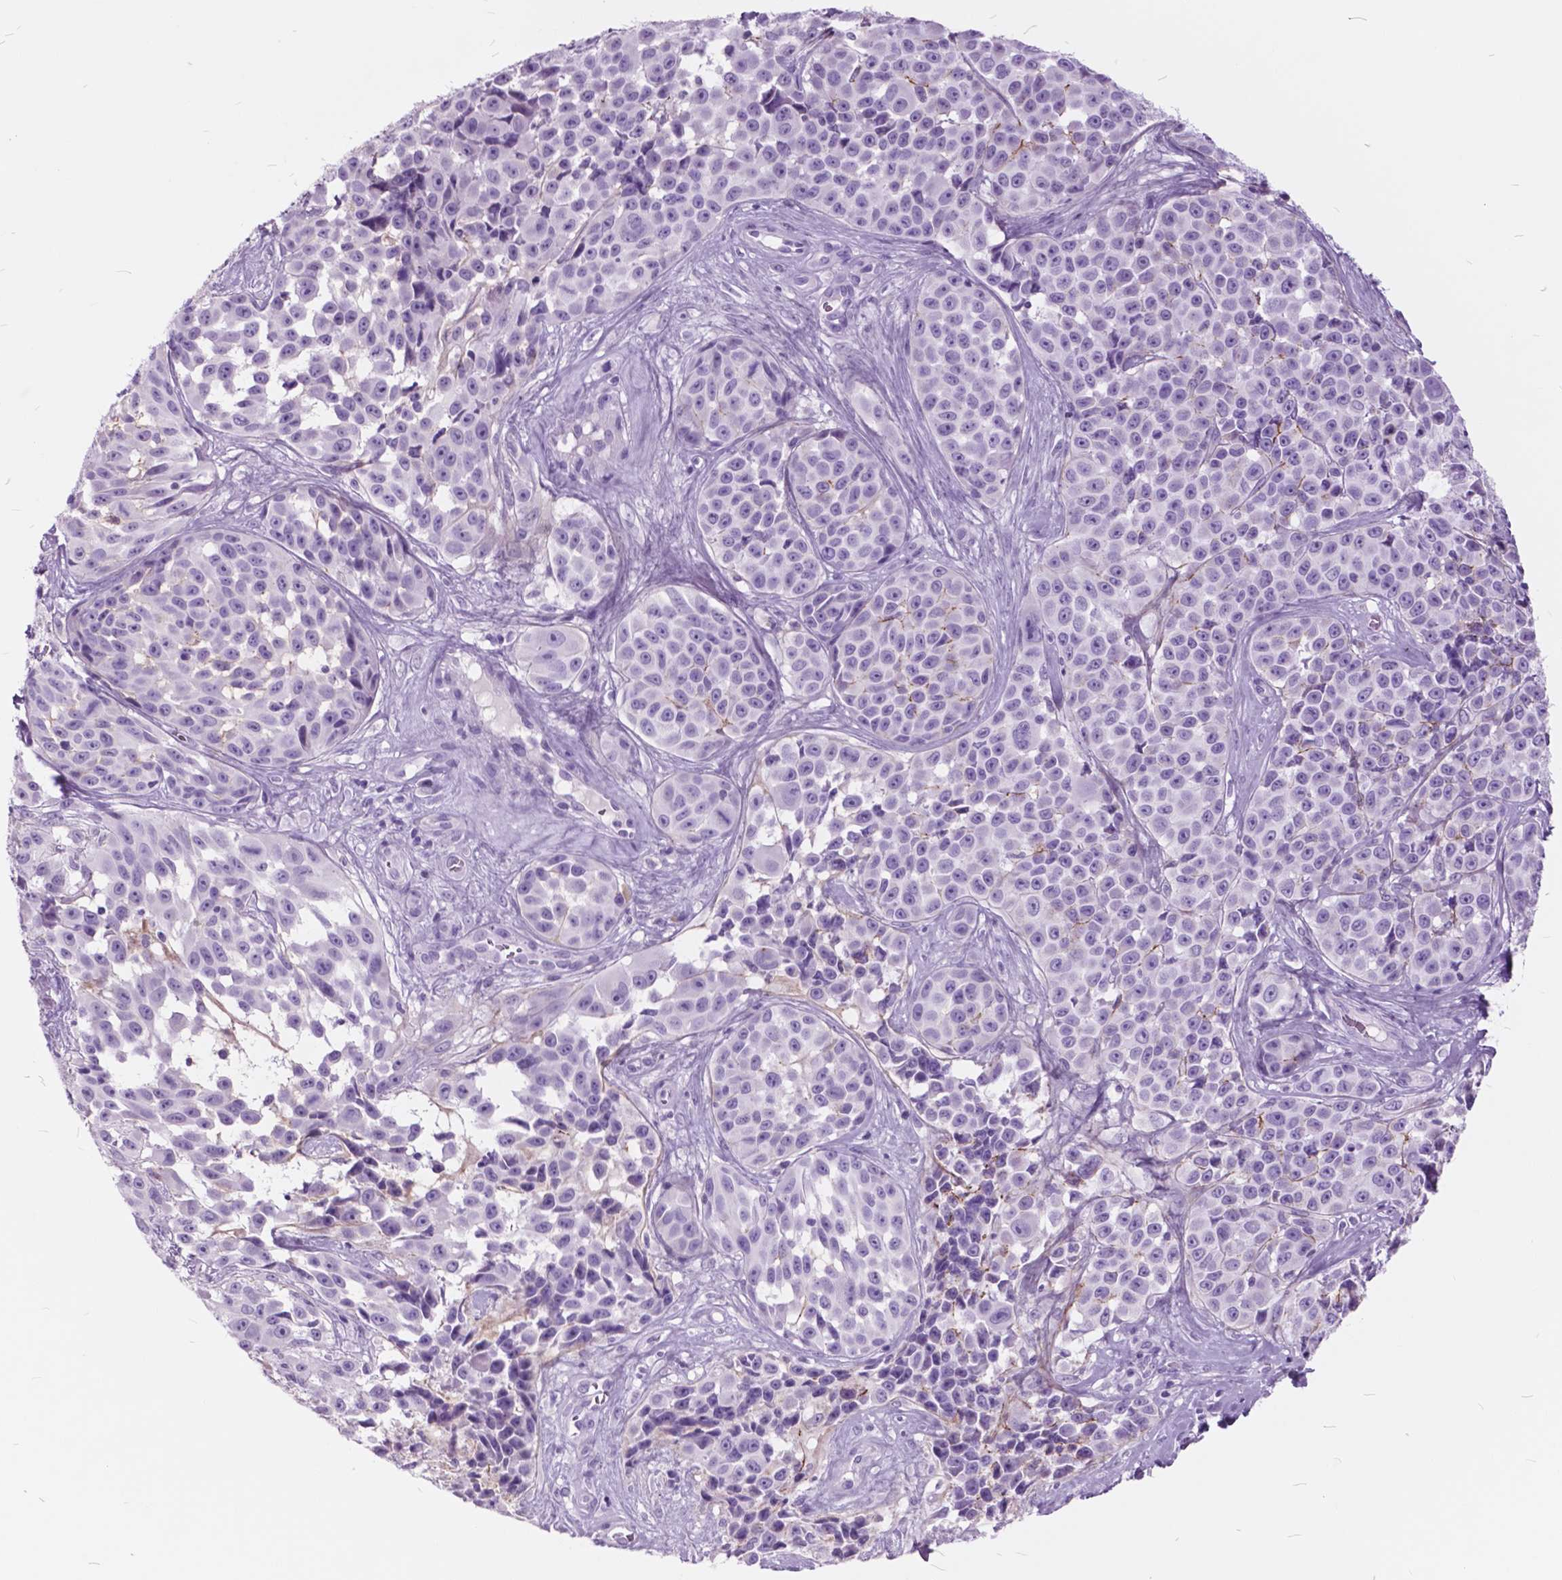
{"staining": {"intensity": "negative", "quantity": "none", "location": "none"}, "tissue": "melanoma", "cell_type": "Tumor cells", "image_type": "cancer", "snomed": [{"axis": "morphology", "description": "Malignant melanoma, NOS"}, {"axis": "topography", "description": "Skin"}], "caption": "A photomicrograph of human melanoma is negative for staining in tumor cells.", "gene": "GDF9", "patient": {"sex": "female", "age": 88}}